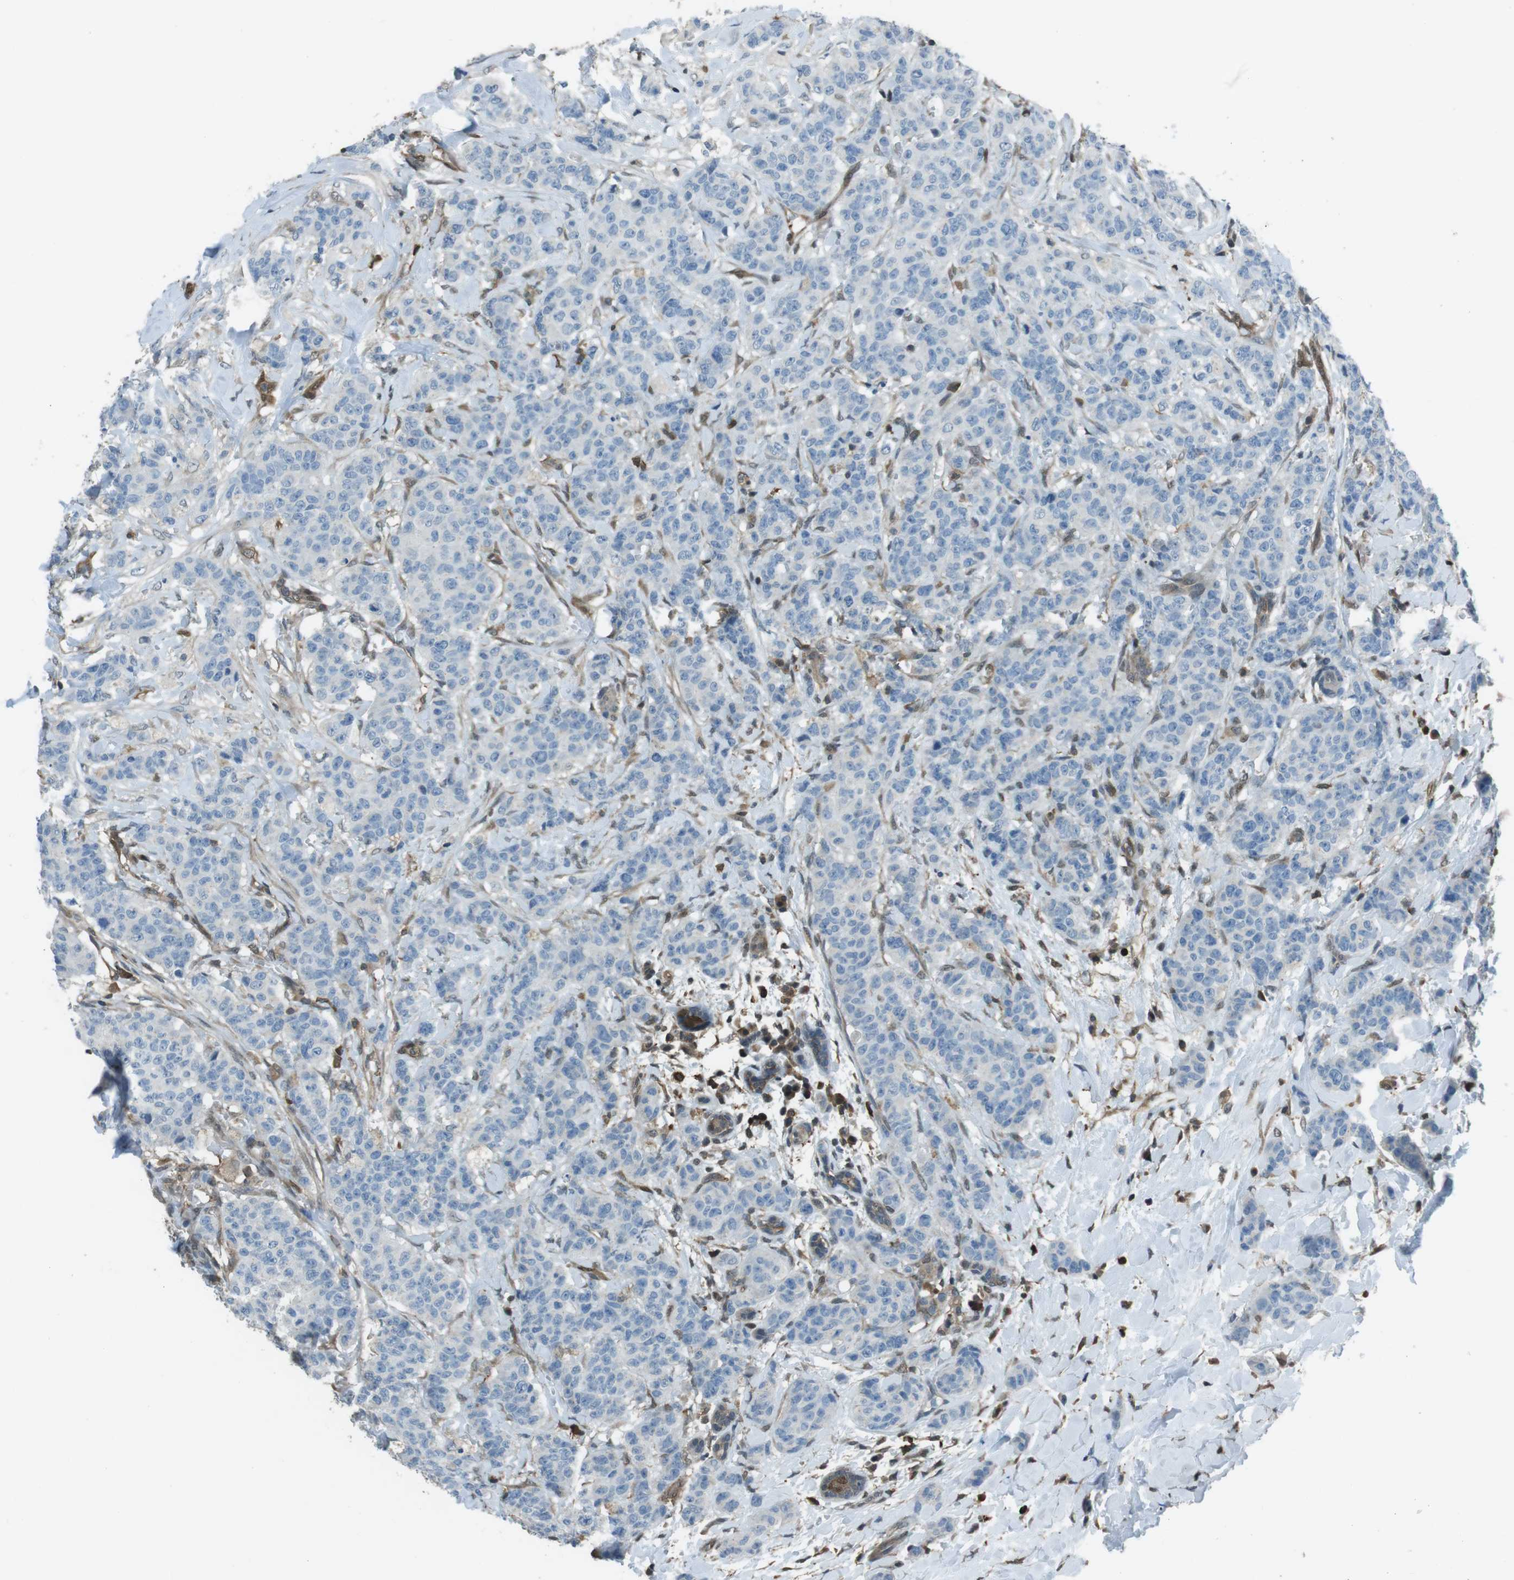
{"staining": {"intensity": "negative", "quantity": "none", "location": "none"}, "tissue": "breast cancer", "cell_type": "Tumor cells", "image_type": "cancer", "snomed": [{"axis": "morphology", "description": "Normal tissue, NOS"}, {"axis": "morphology", "description": "Duct carcinoma"}, {"axis": "topography", "description": "Breast"}], "caption": "A high-resolution histopathology image shows immunohistochemistry staining of breast cancer (infiltrating ductal carcinoma), which exhibits no significant positivity in tumor cells.", "gene": "TWSG1", "patient": {"sex": "female", "age": 40}}